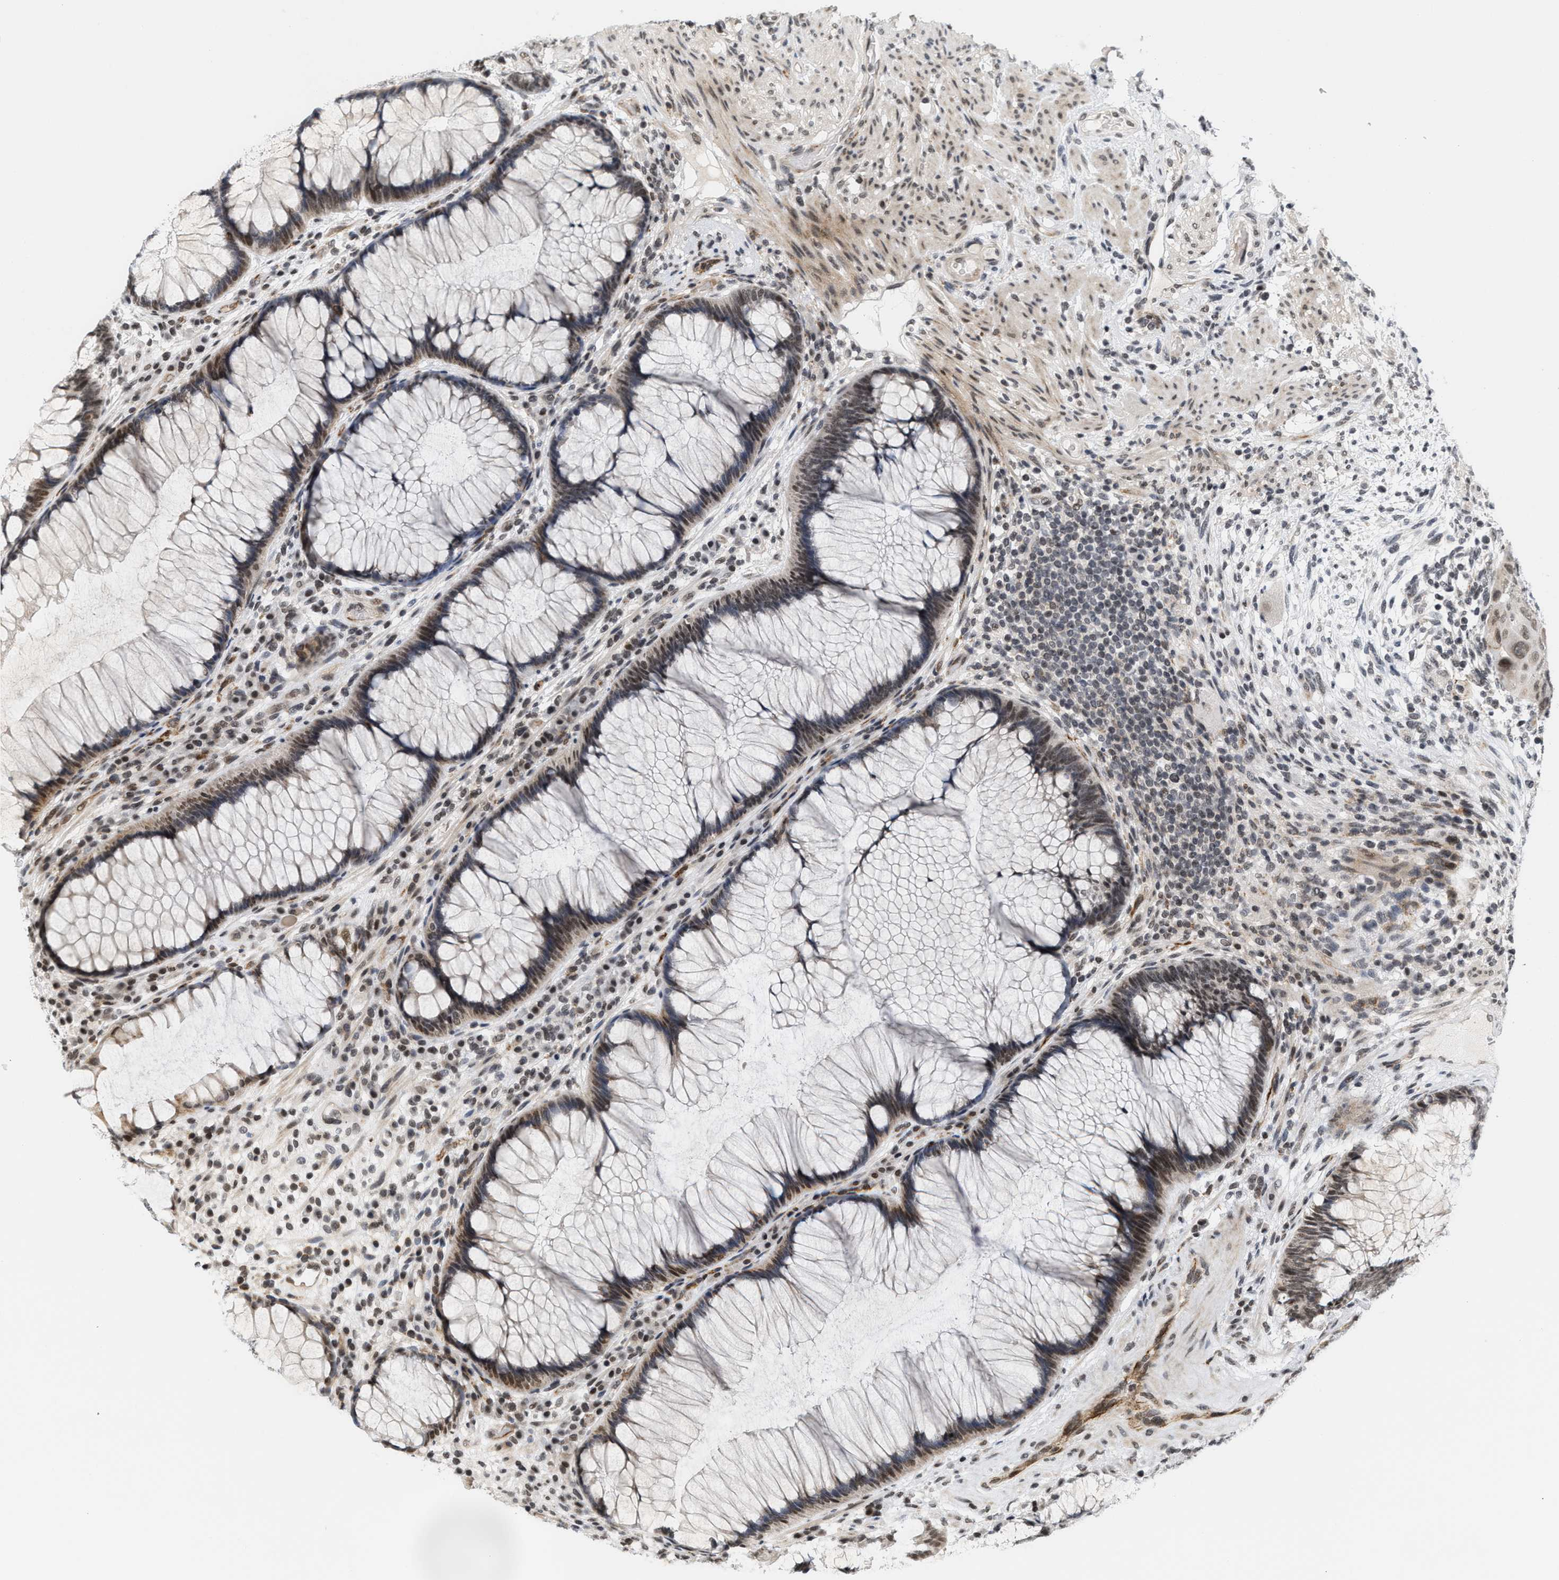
{"staining": {"intensity": "weak", "quantity": ">75%", "location": "nuclear"}, "tissue": "rectum", "cell_type": "Glandular cells", "image_type": "normal", "snomed": [{"axis": "morphology", "description": "Normal tissue, NOS"}, {"axis": "topography", "description": "Rectum"}], "caption": "Approximately >75% of glandular cells in normal human rectum reveal weak nuclear protein expression as visualized by brown immunohistochemical staining.", "gene": "ANKRD6", "patient": {"sex": "male", "age": 51}}